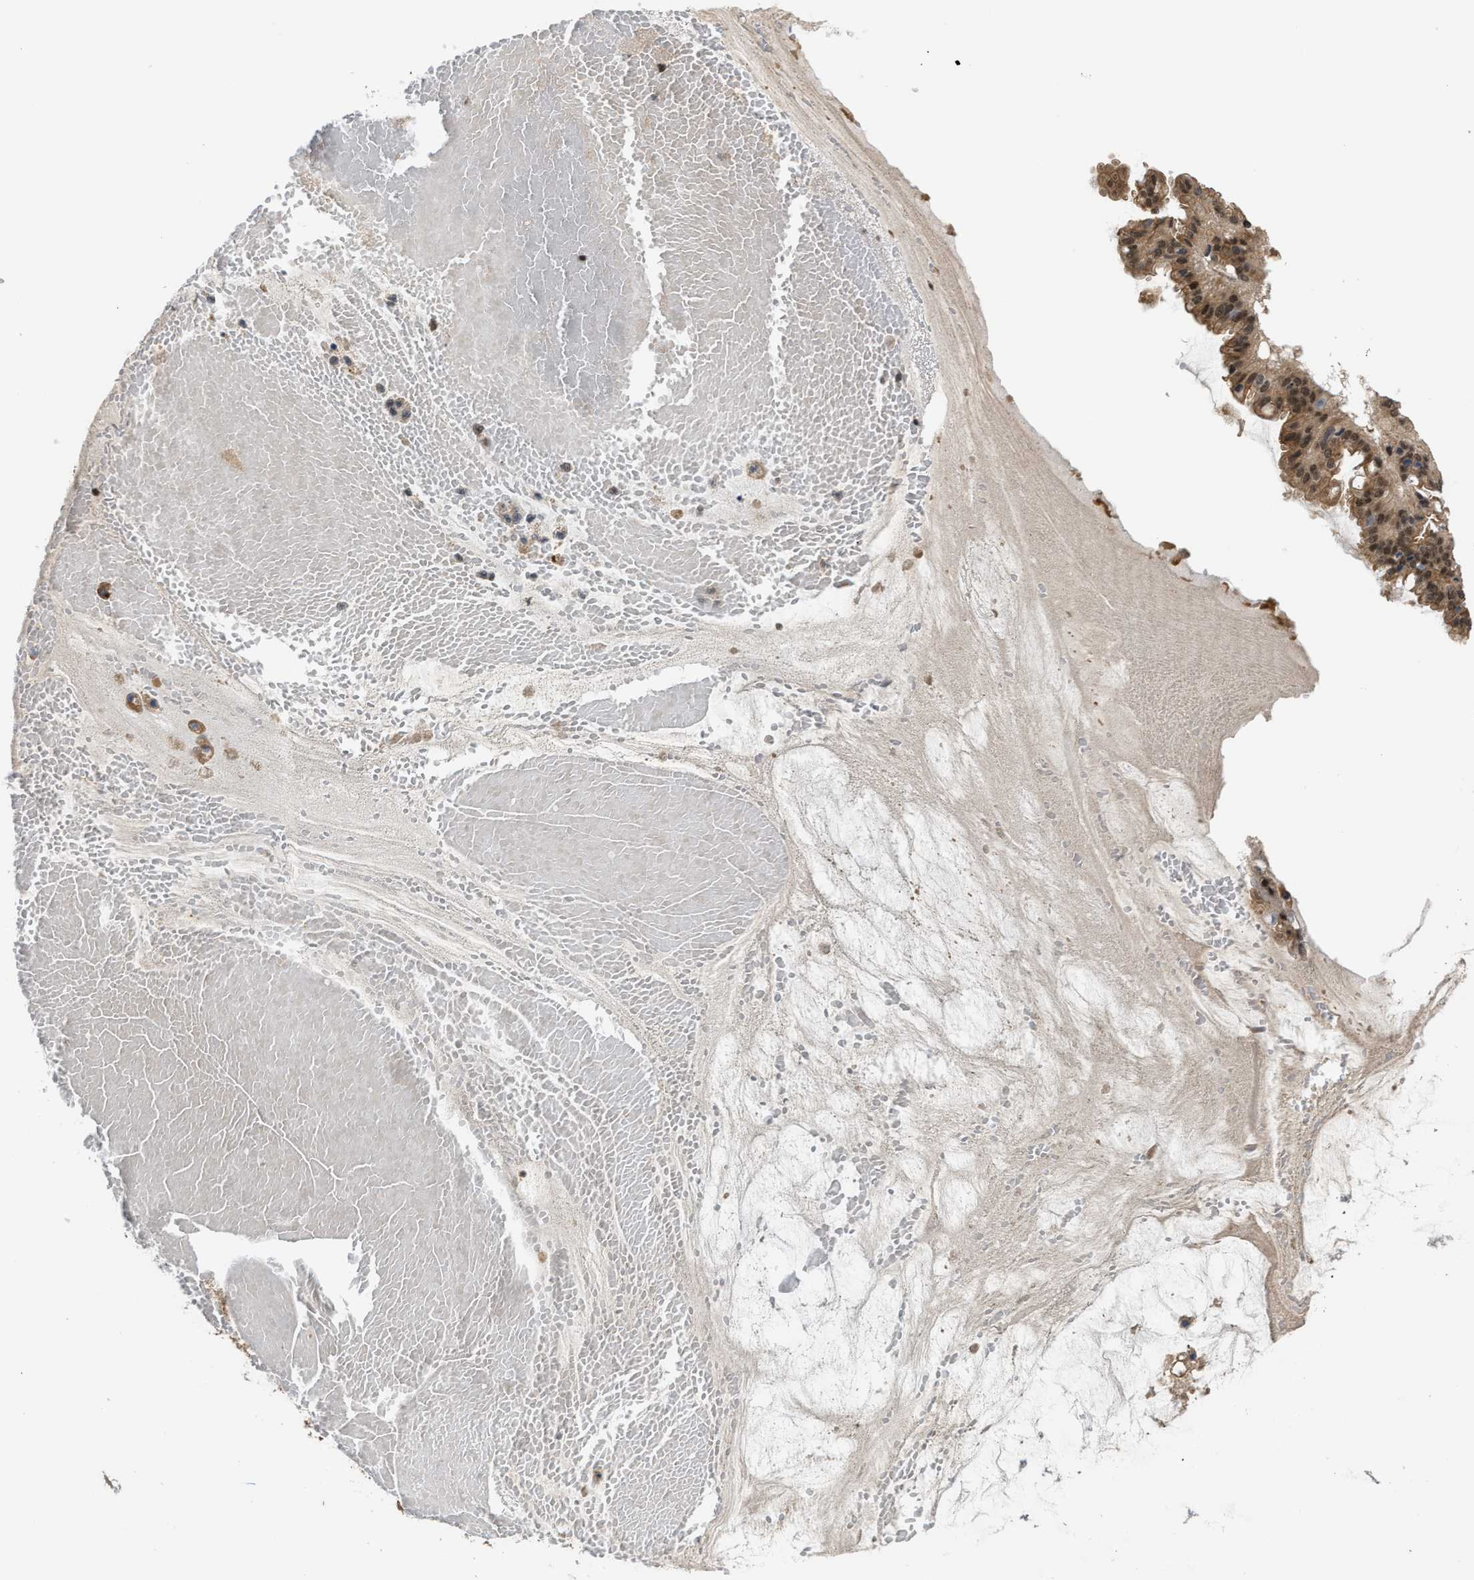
{"staining": {"intensity": "moderate", "quantity": ">75%", "location": "cytoplasmic/membranous,nuclear"}, "tissue": "ovarian cancer", "cell_type": "Tumor cells", "image_type": "cancer", "snomed": [{"axis": "morphology", "description": "Cystadenocarcinoma, mucinous, NOS"}, {"axis": "topography", "description": "Ovary"}], "caption": "Ovarian mucinous cystadenocarcinoma was stained to show a protein in brown. There is medium levels of moderate cytoplasmic/membranous and nuclear staining in about >75% of tumor cells. The staining is performed using DAB brown chromogen to label protein expression. The nuclei are counter-stained blue using hematoxylin.", "gene": "SERTAD2", "patient": {"sex": "female", "age": 73}}